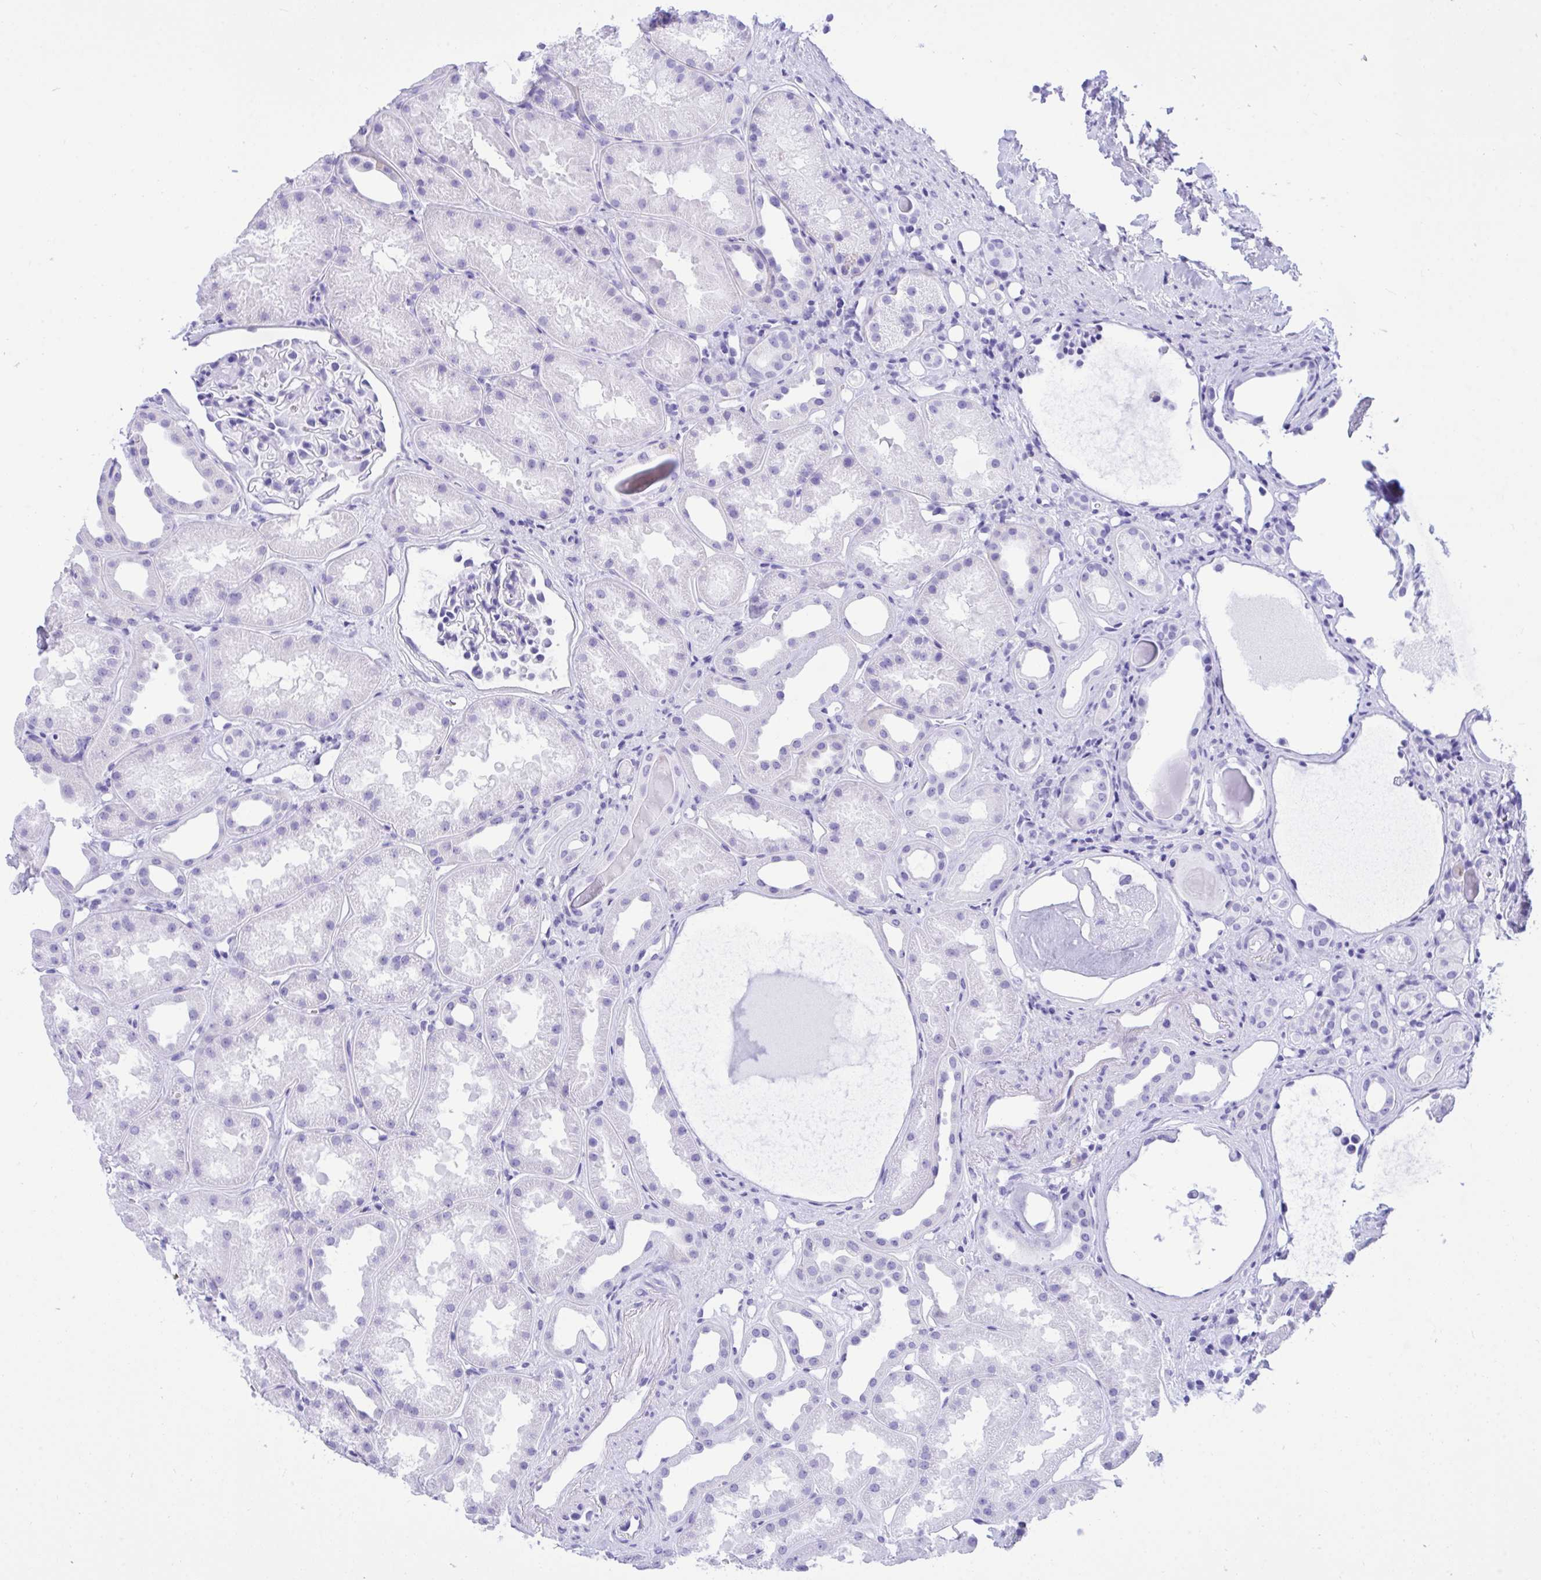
{"staining": {"intensity": "negative", "quantity": "none", "location": "none"}, "tissue": "kidney", "cell_type": "Cells in glomeruli", "image_type": "normal", "snomed": [{"axis": "morphology", "description": "Normal tissue, NOS"}, {"axis": "topography", "description": "Kidney"}], "caption": "Immunohistochemistry of normal kidney shows no positivity in cells in glomeruli.", "gene": "TLN2", "patient": {"sex": "male", "age": 61}}